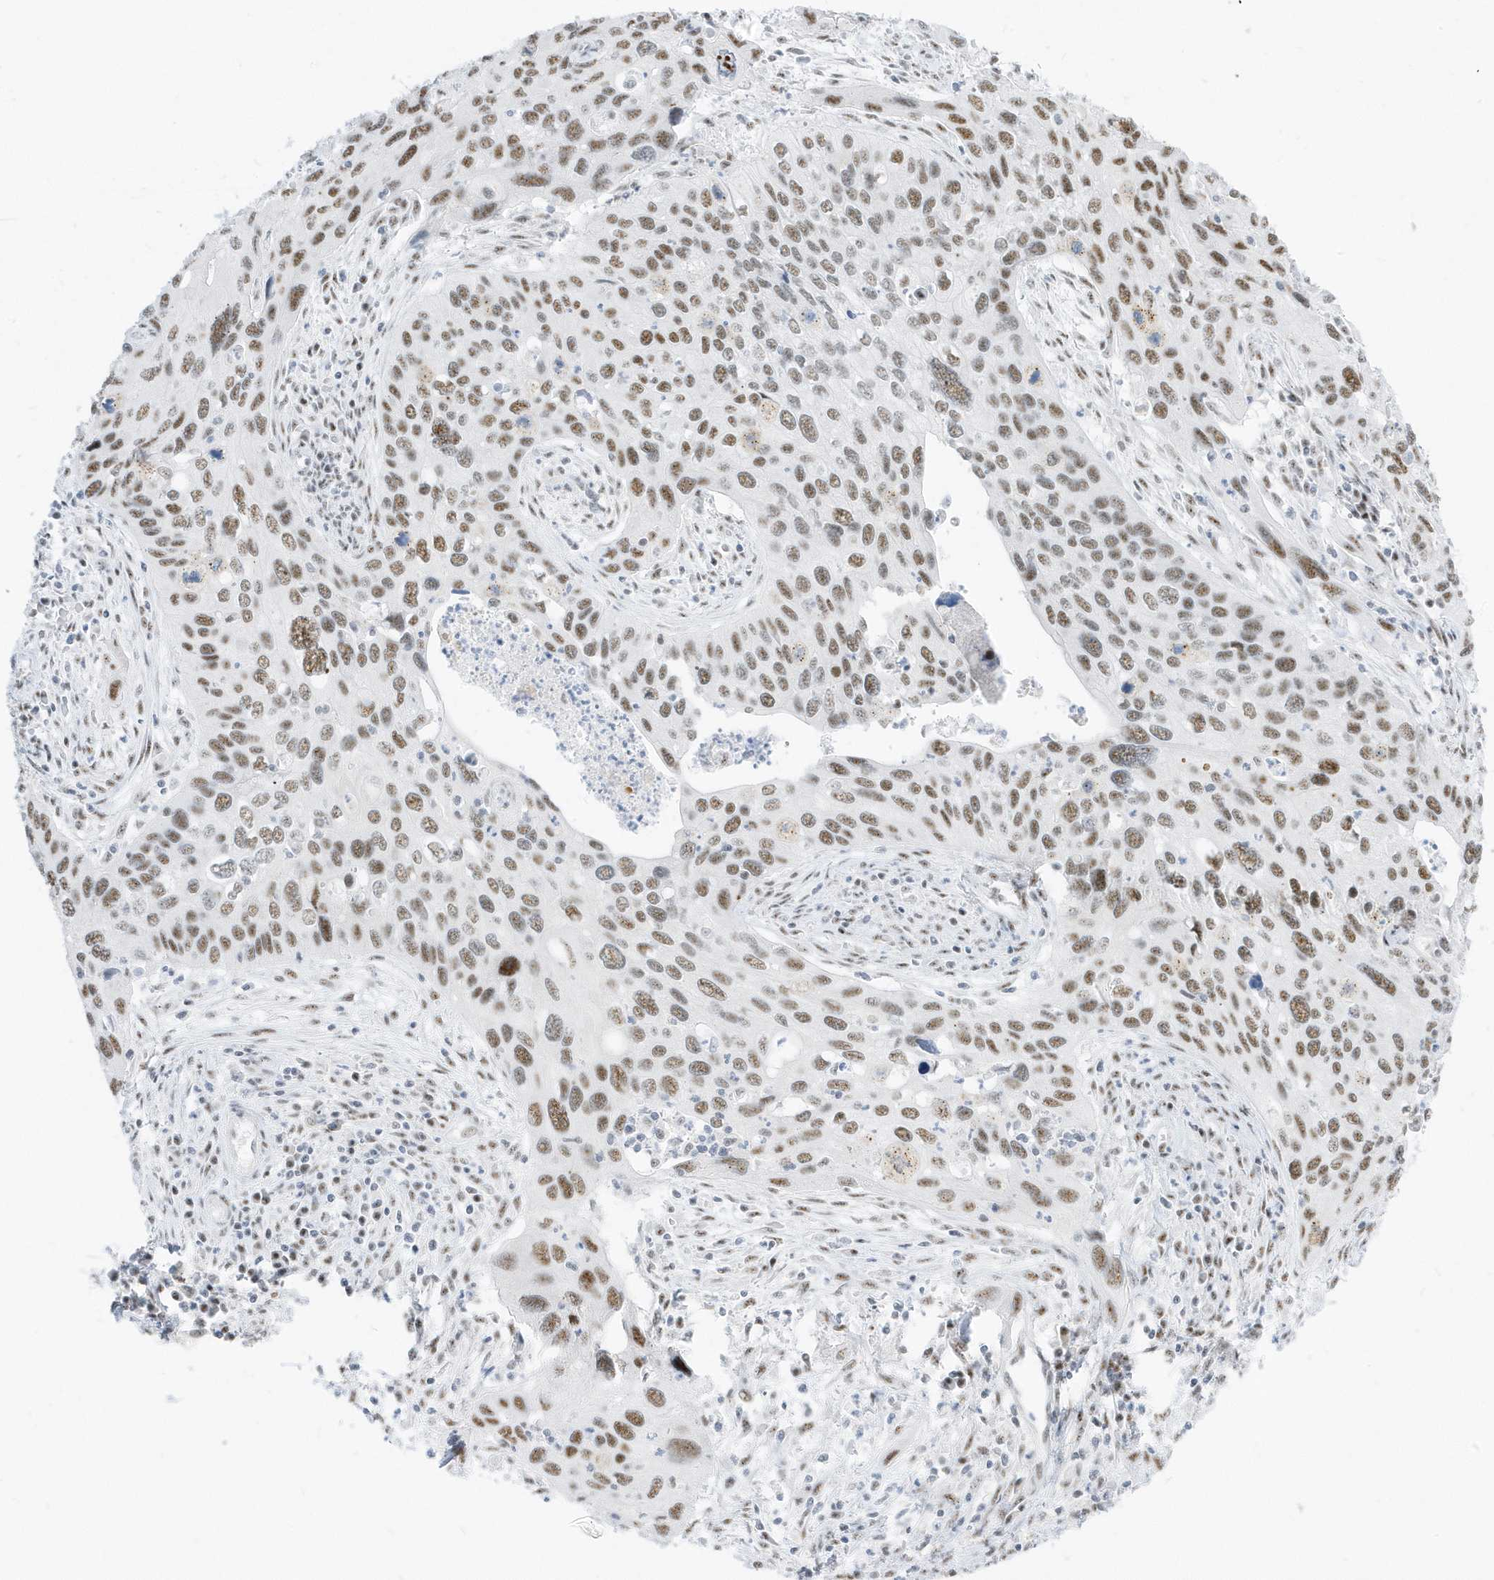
{"staining": {"intensity": "moderate", "quantity": "25%-75%", "location": "nuclear"}, "tissue": "cervical cancer", "cell_type": "Tumor cells", "image_type": "cancer", "snomed": [{"axis": "morphology", "description": "Squamous cell carcinoma, NOS"}, {"axis": "topography", "description": "Cervix"}], "caption": "IHC (DAB) staining of squamous cell carcinoma (cervical) demonstrates moderate nuclear protein staining in about 25%-75% of tumor cells.", "gene": "PLEKHN1", "patient": {"sex": "female", "age": 55}}